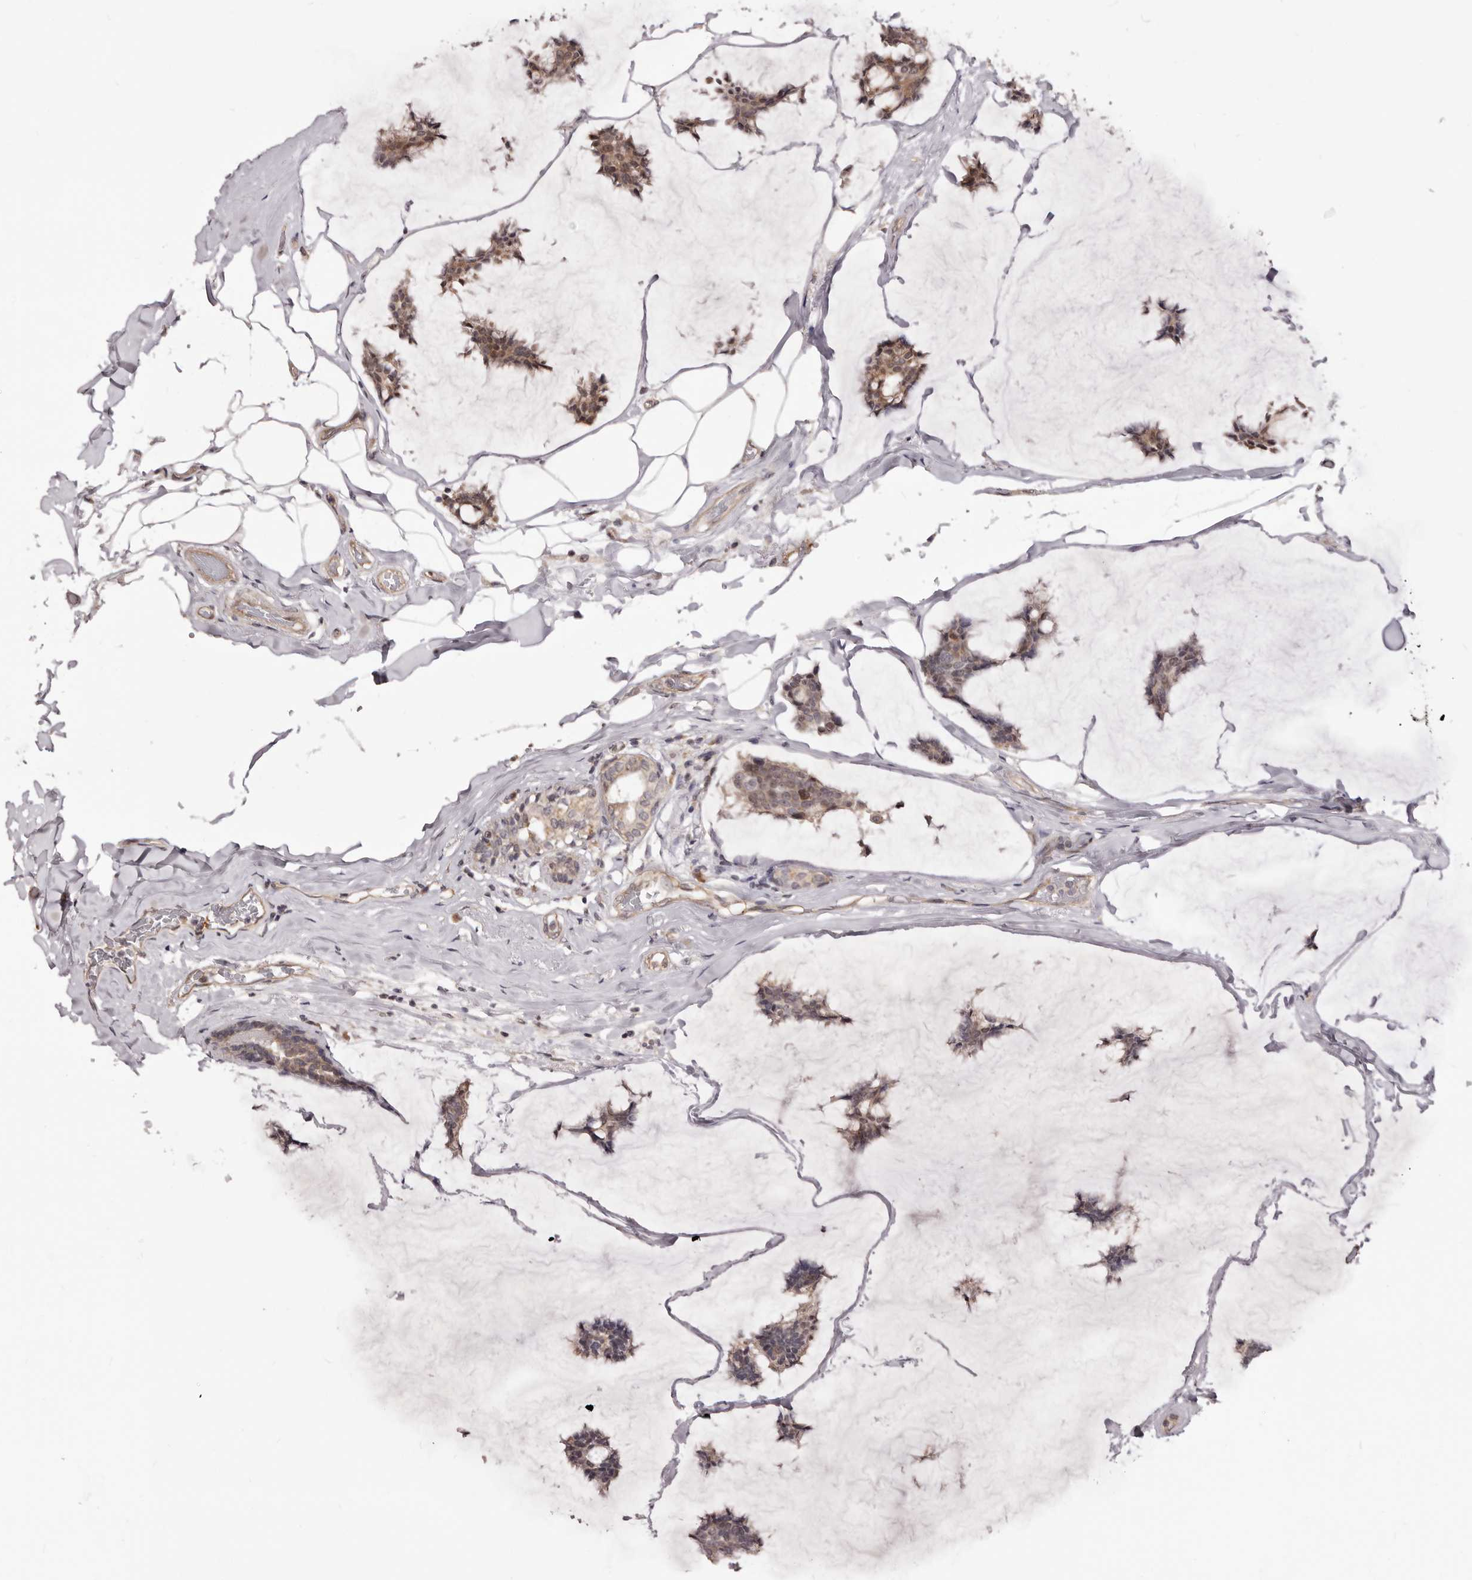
{"staining": {"intensity": "weak", "quantity": ">75%", "location": "cytoplasmic/membranous,nuclear"}, "tissue": "breast cancer", "cell_type": "Tumor cells", "image_type": "cancer", "snomed": [{"axis": "morphology", "description": "Duct carcinoma"}, {"axis": "topography", "description": "Breast"}], "caption": "Immunohistochemical staining of breast infiltrating ductal carcinoma exhibits low levels of weak cytoplasmic/membranous and nuclear protein expression in about >75% of tumor cells. Immunohistochemistry stains the protein in brown and the nuclei are stained blue.", "gene": "NOL12", "patient": {"sex": "female", "age": 93}}